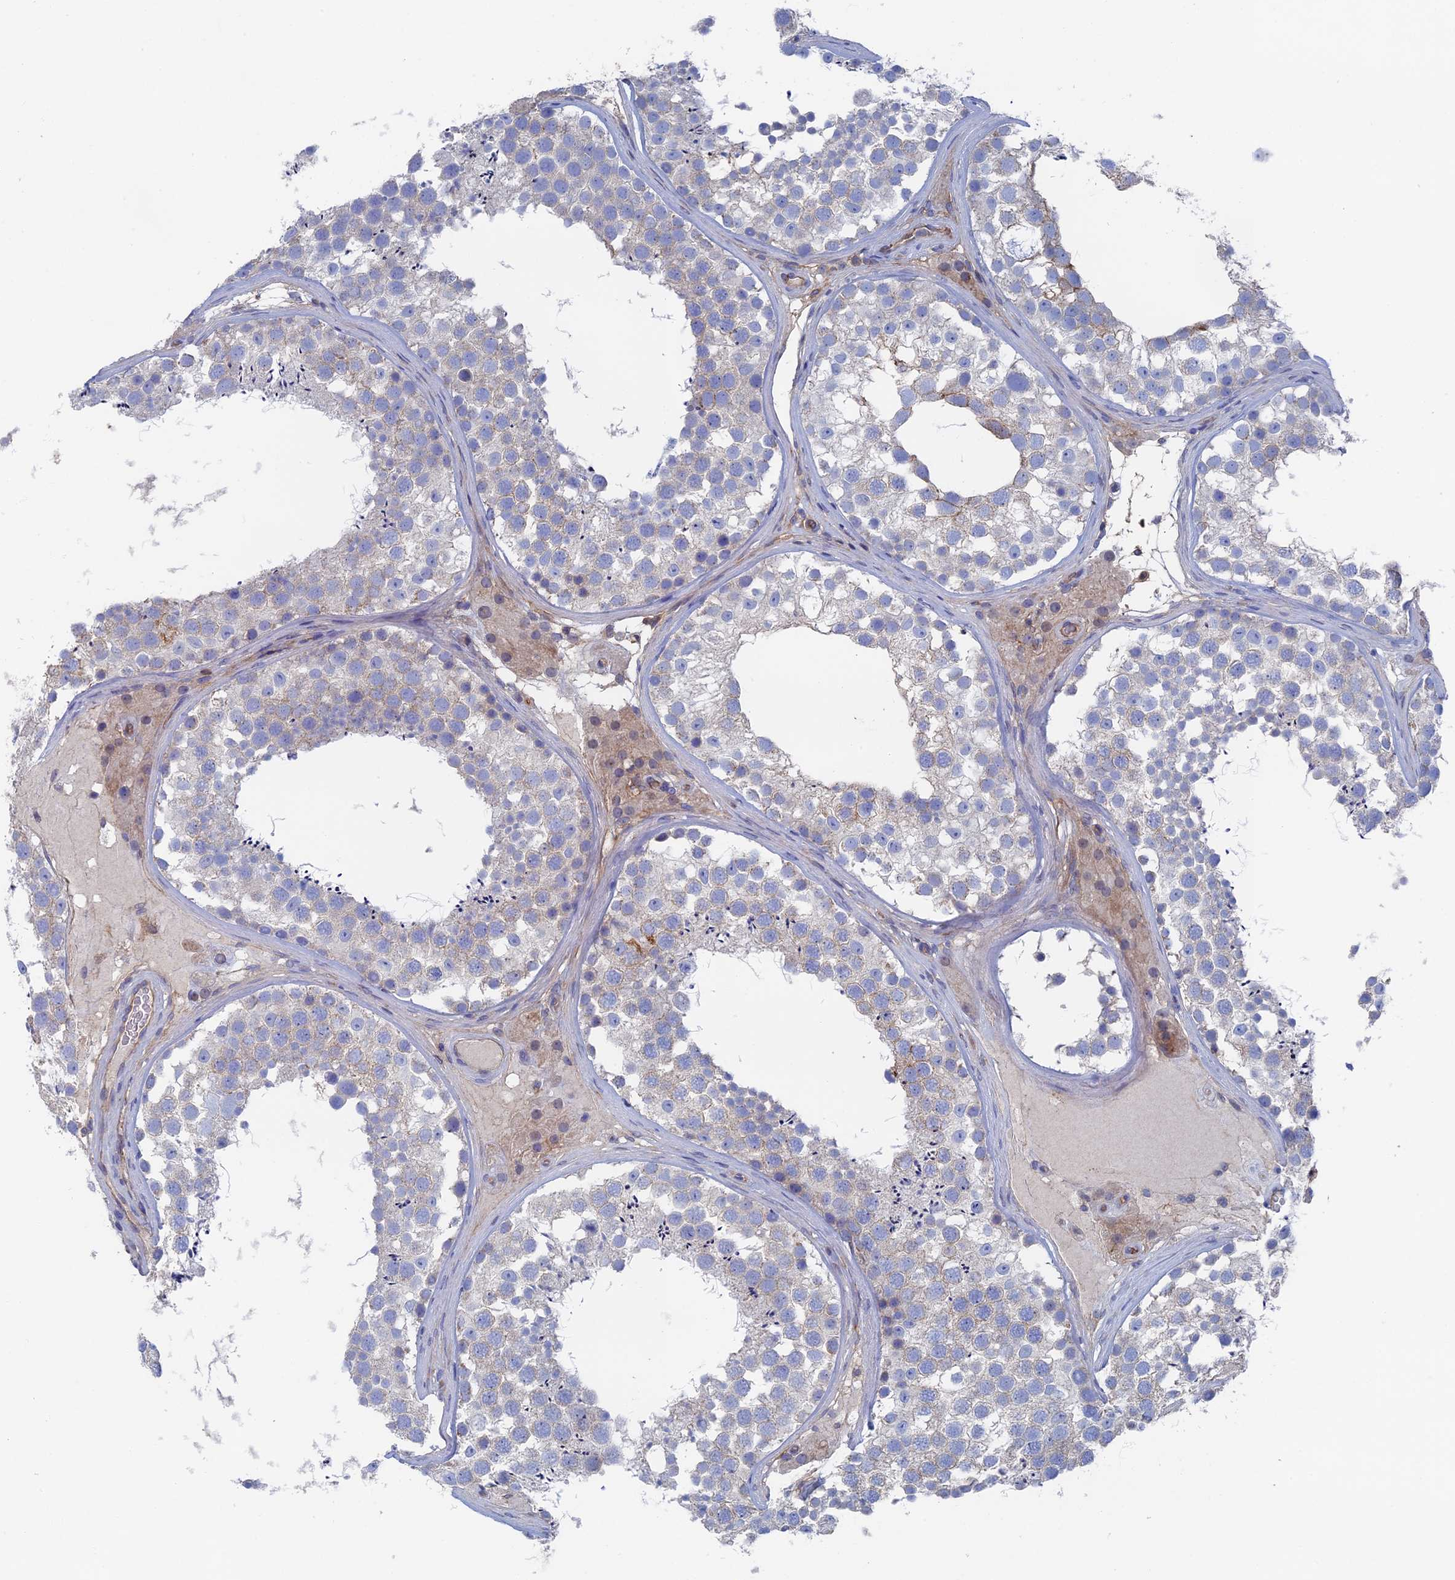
{"staining": {"intensity": "negative", "quantity": "none", "location": "none"}, "tissue": "testis", "cell_type": "Cells in seminiferous ducts", "image_type": "normal", "snomed": [{"axis": "morphology", "description": "Normal tissue, NOS"}, {"axis": "topography", "description": "Testis"}], "caption": "An image of testis stained for a protein displays no brown staining in cells in seminiferous ducts. (IHC, brightfield microscopy, high magnification).", "gene": "SNX11", "patient": {"sex": "male", "age": 46}}